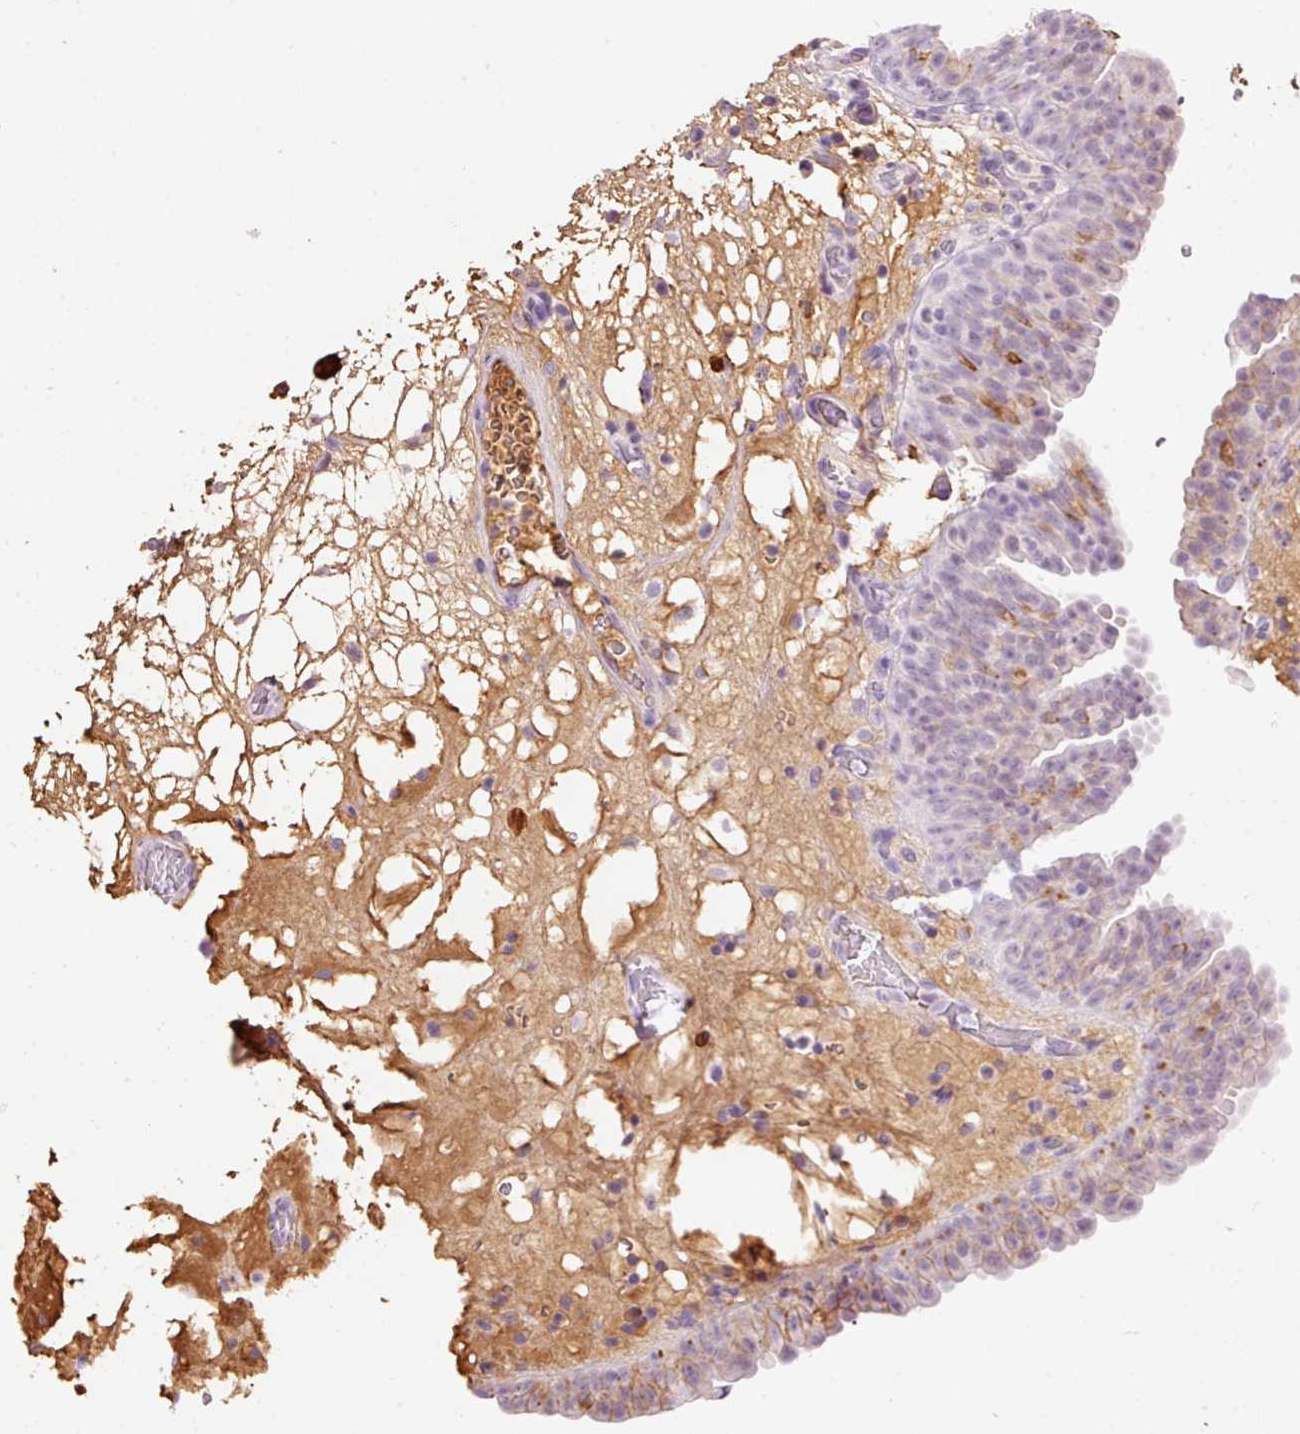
{"staining": {"intensity": "moderate", "quantity": "<25%", "location": "cytoplasmic/membranous"}, "tissue": "urinary bladder", "cell_type": "Urothelial cells", "image_type": "normal", "snomed": [{"axis": "morphology", "description": "Normal tissue, NOS"}, {"axis": "topography", "description": "Urinary bladder"}], "caption": "IHC histopathology image of normal human urinary bladder stained for a protein (brown), which exhibits low levels of moderate cytoplasmic/membranous positivity in about <25% of urothelial cells.", "gene": "PRPF38B", "patient": {"sex": "male", "age": 71}}